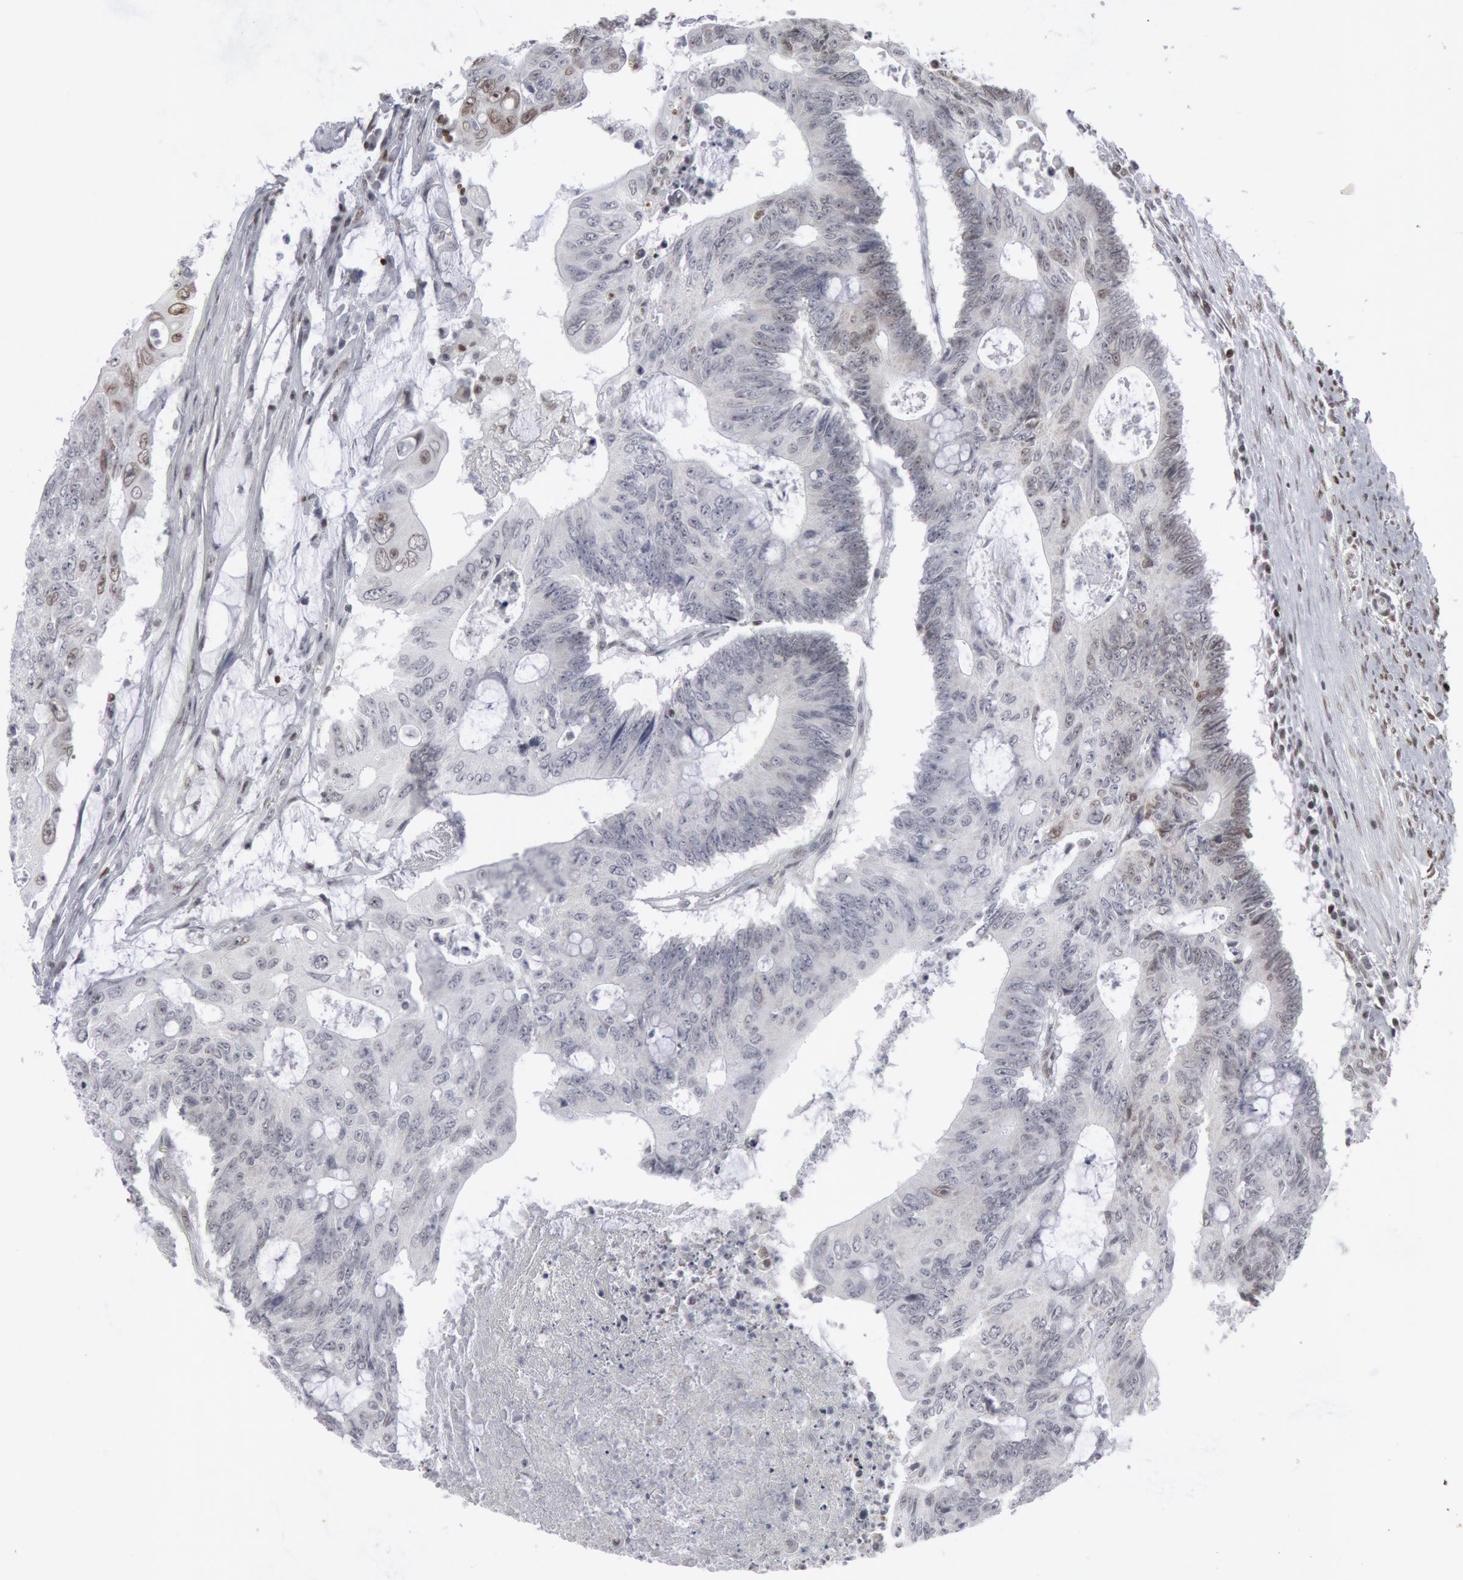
{"staining": {"intensity": "negative", "quantity": "none", "location": "none"}, "tissue": "colorectal cancer", "cell_type": "Tumor cells", "image_type": "cancer", "snomed": [{"axis": "morphology", "description": "Adenocarcinoma, NOS"}, {"axis": "topography", "description": "Colon"}], "caption": "A histopathology image of colorectal adenocarcinoma stained for a protein exhibits no brown staining in tumor cells.", "gene": "MECP2", "patient": {"sex": "male", "age": 65}}